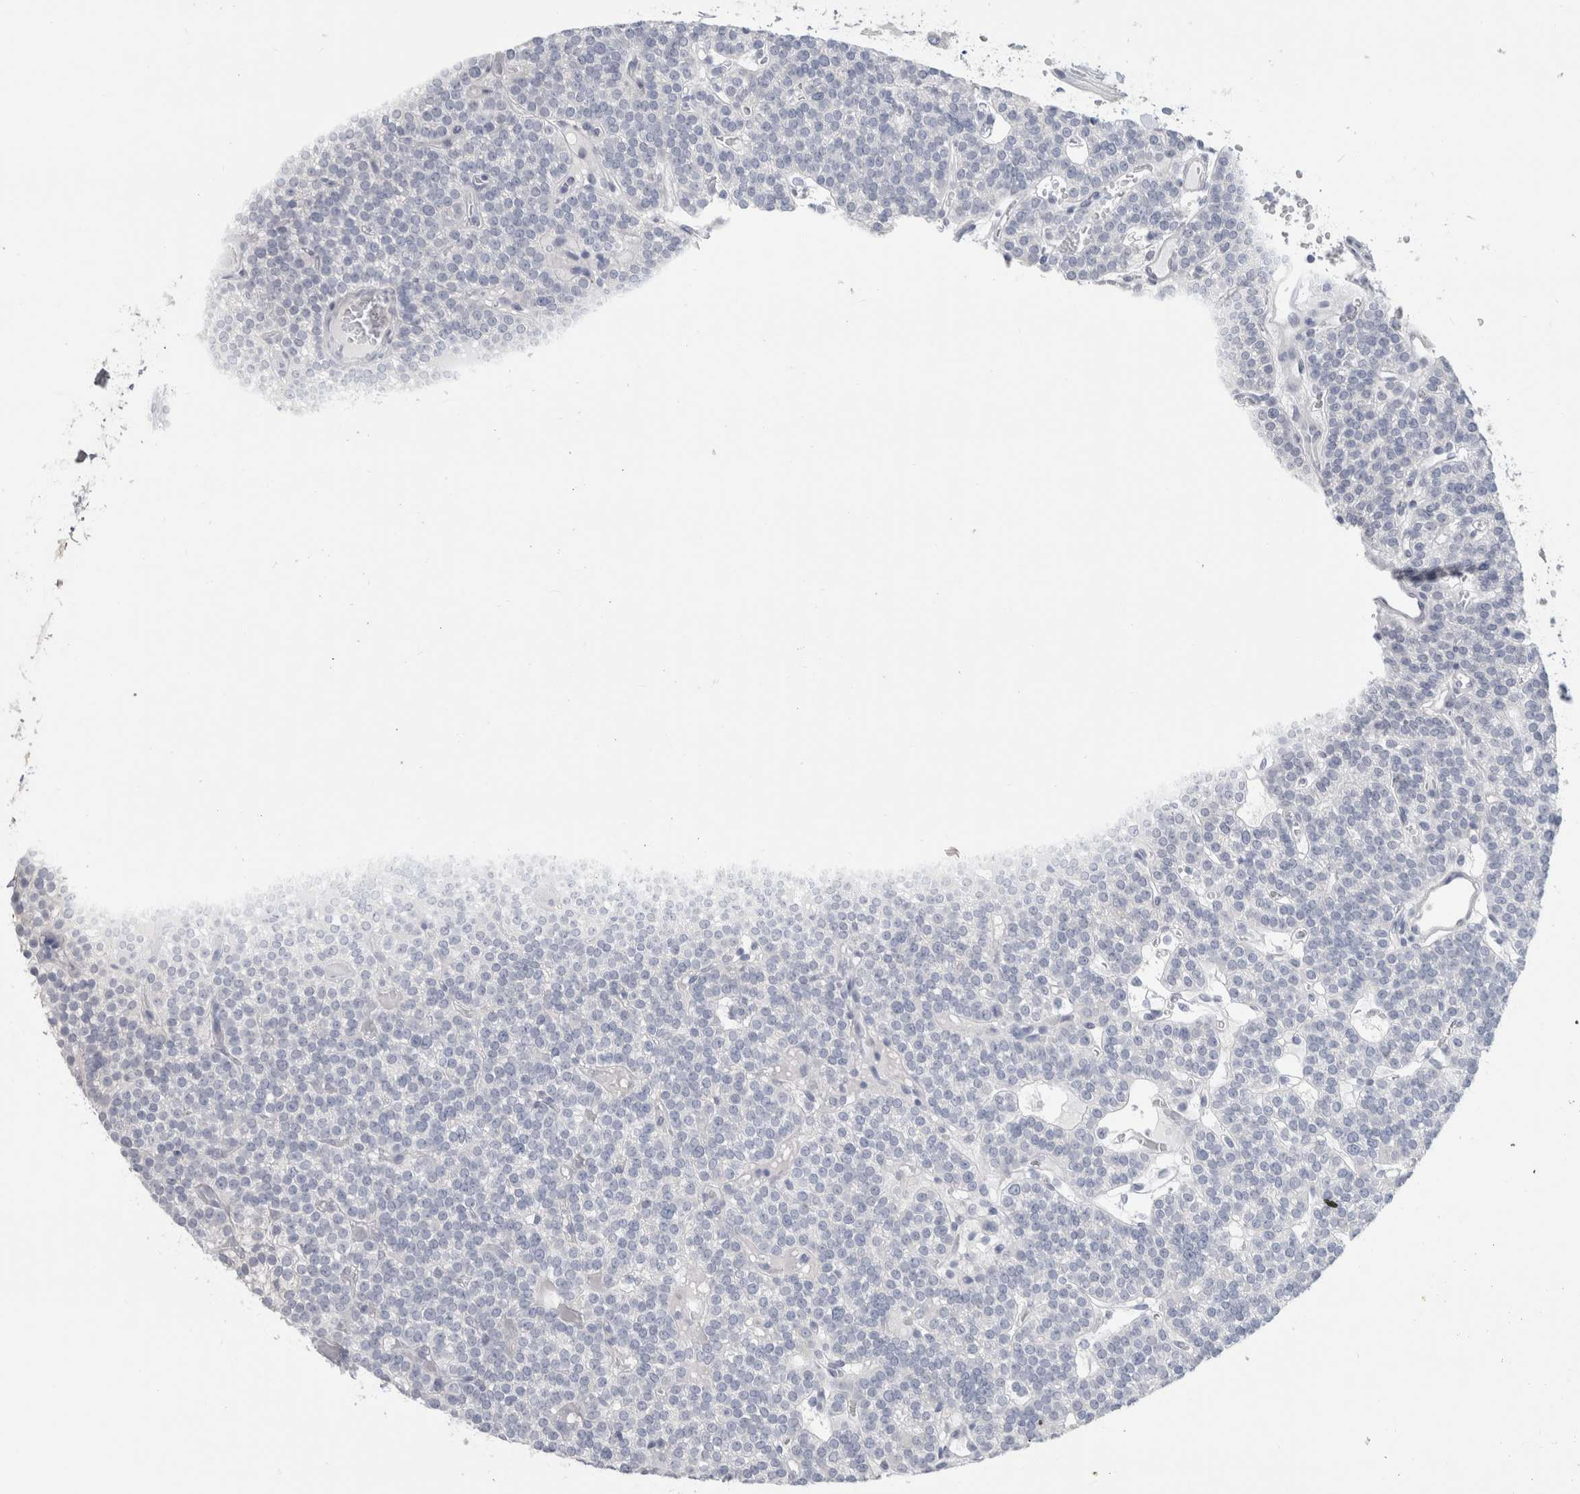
{"staining": {"intensity": "negative", "quantity": "none", "location": "none"}, "tissue": "parathyroid gland", "cell_type": "Glandular cells", "image_type": "normal", "snomed": [{"axis": "morphology", "description": "Normal tissue, NOS"}, {"axis": "topography", "description": "Parathyroid gland"}], "caption": "Benign parathyroid gland was stained to show a protein in brown. There is no significant expression in glandular cells. Brightfield microscopy of IHC stained with DAB (brown) and hematoxylin (blue), captured at high magnification.", "gene": "SLC6A1", "patient": {"sex": "male", "age": 83}}